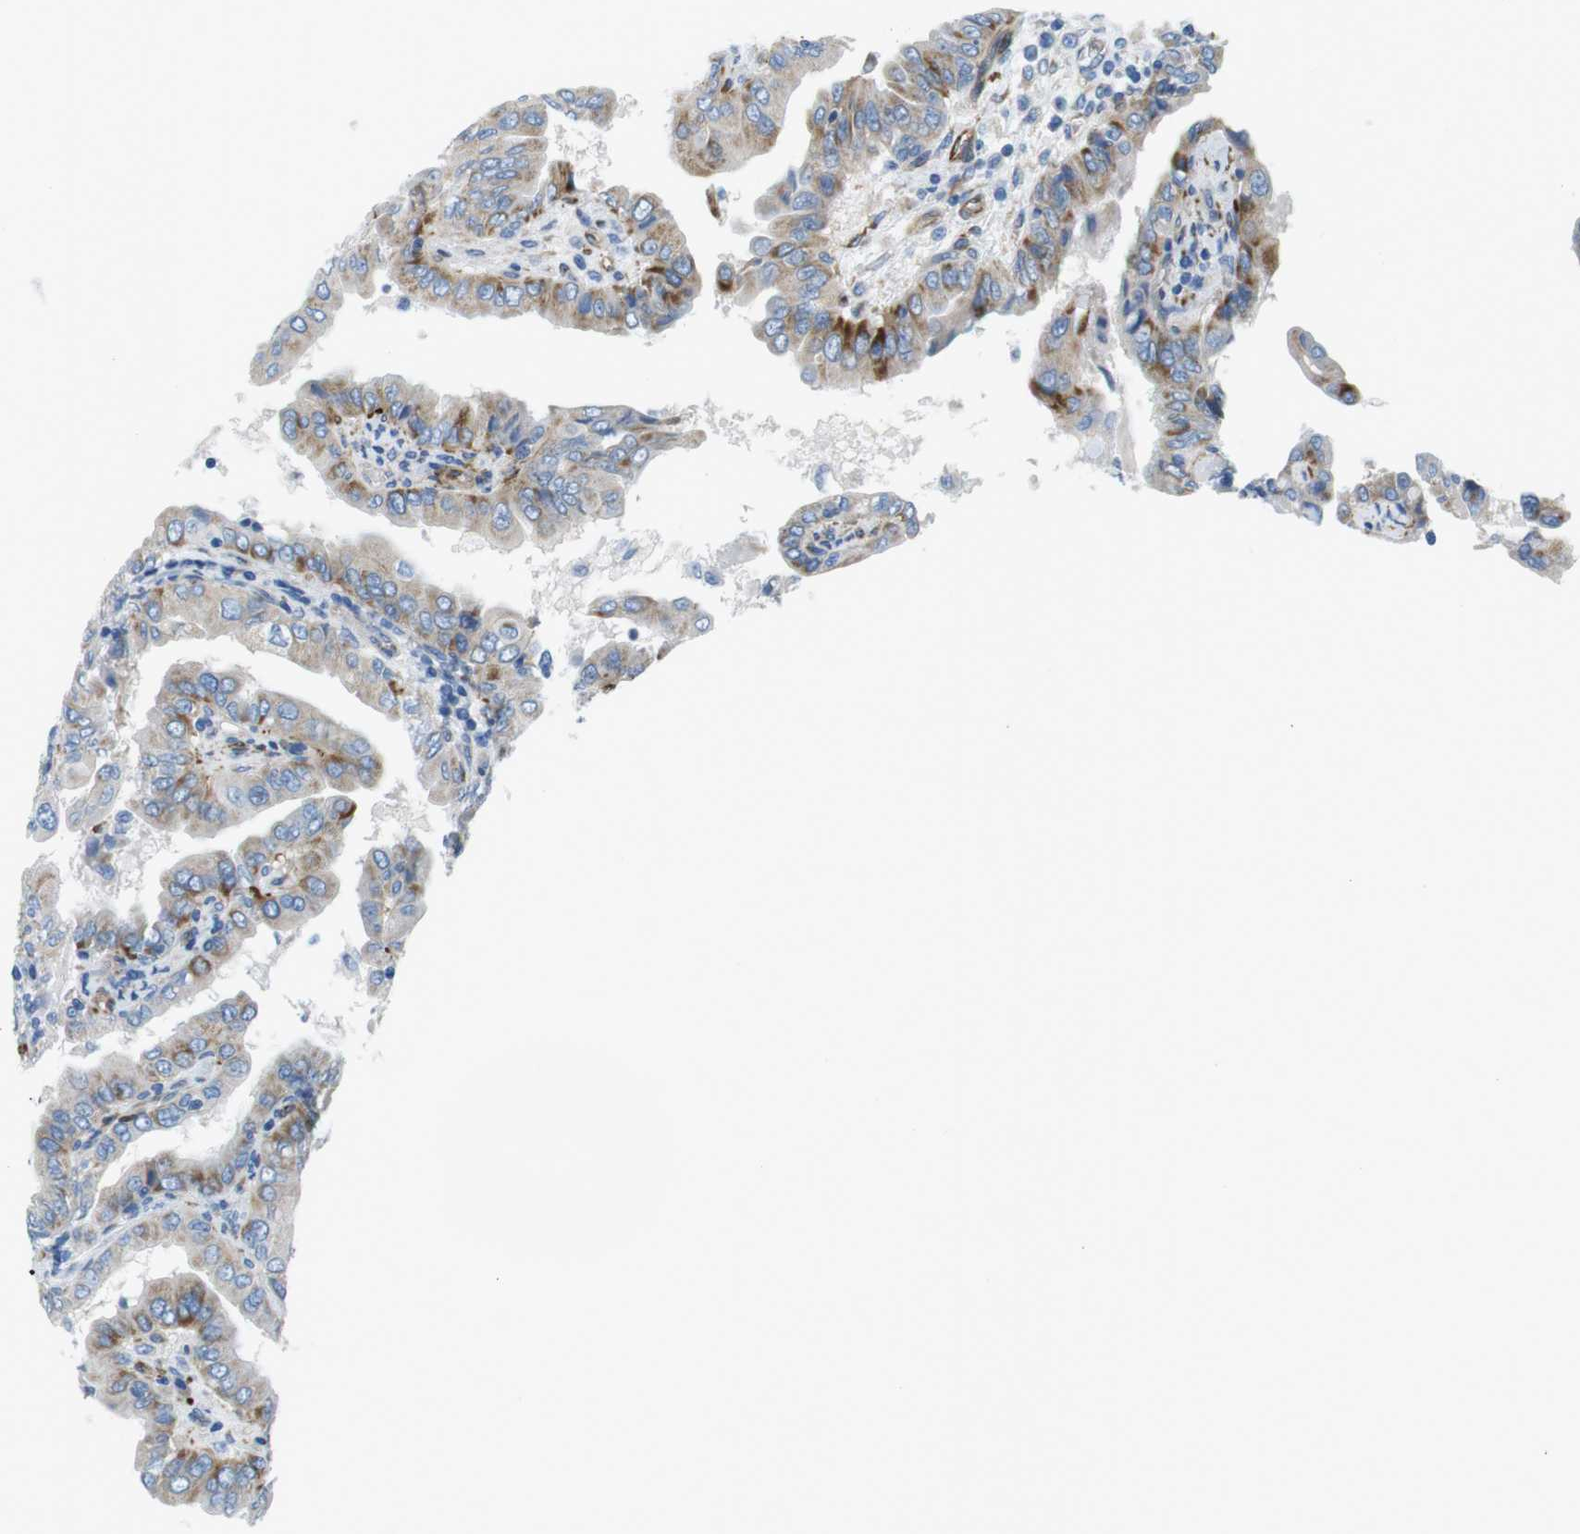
{"staining": {"intensity": "strong", "quantity": "<25%", "location": "cytoplasmic/membranous"}, "tissue": "thyroid cancer", "cell_type": "Tumor cells", "image_type": "cancer", "snomed": [{"axis": "morphology", "description": "Papillary adenocarcinoma, NOS"}, {"axis": "topography", "description": "Thyroid gland"}], "caption": "Immunohistochemistry (IHC) photomicrograph of neoplastic tissue: thyroid cancer (papillary adenocarcinoma) stained using IHC demonstrates medium levels of strong protein expression localized specifically in the cytoplasmic/membranous of tumor cells, appearing as a cytoplasmic/membranous brown color.", "gene": "EMP2", "patient": {"sex": "male", "age": 33}}